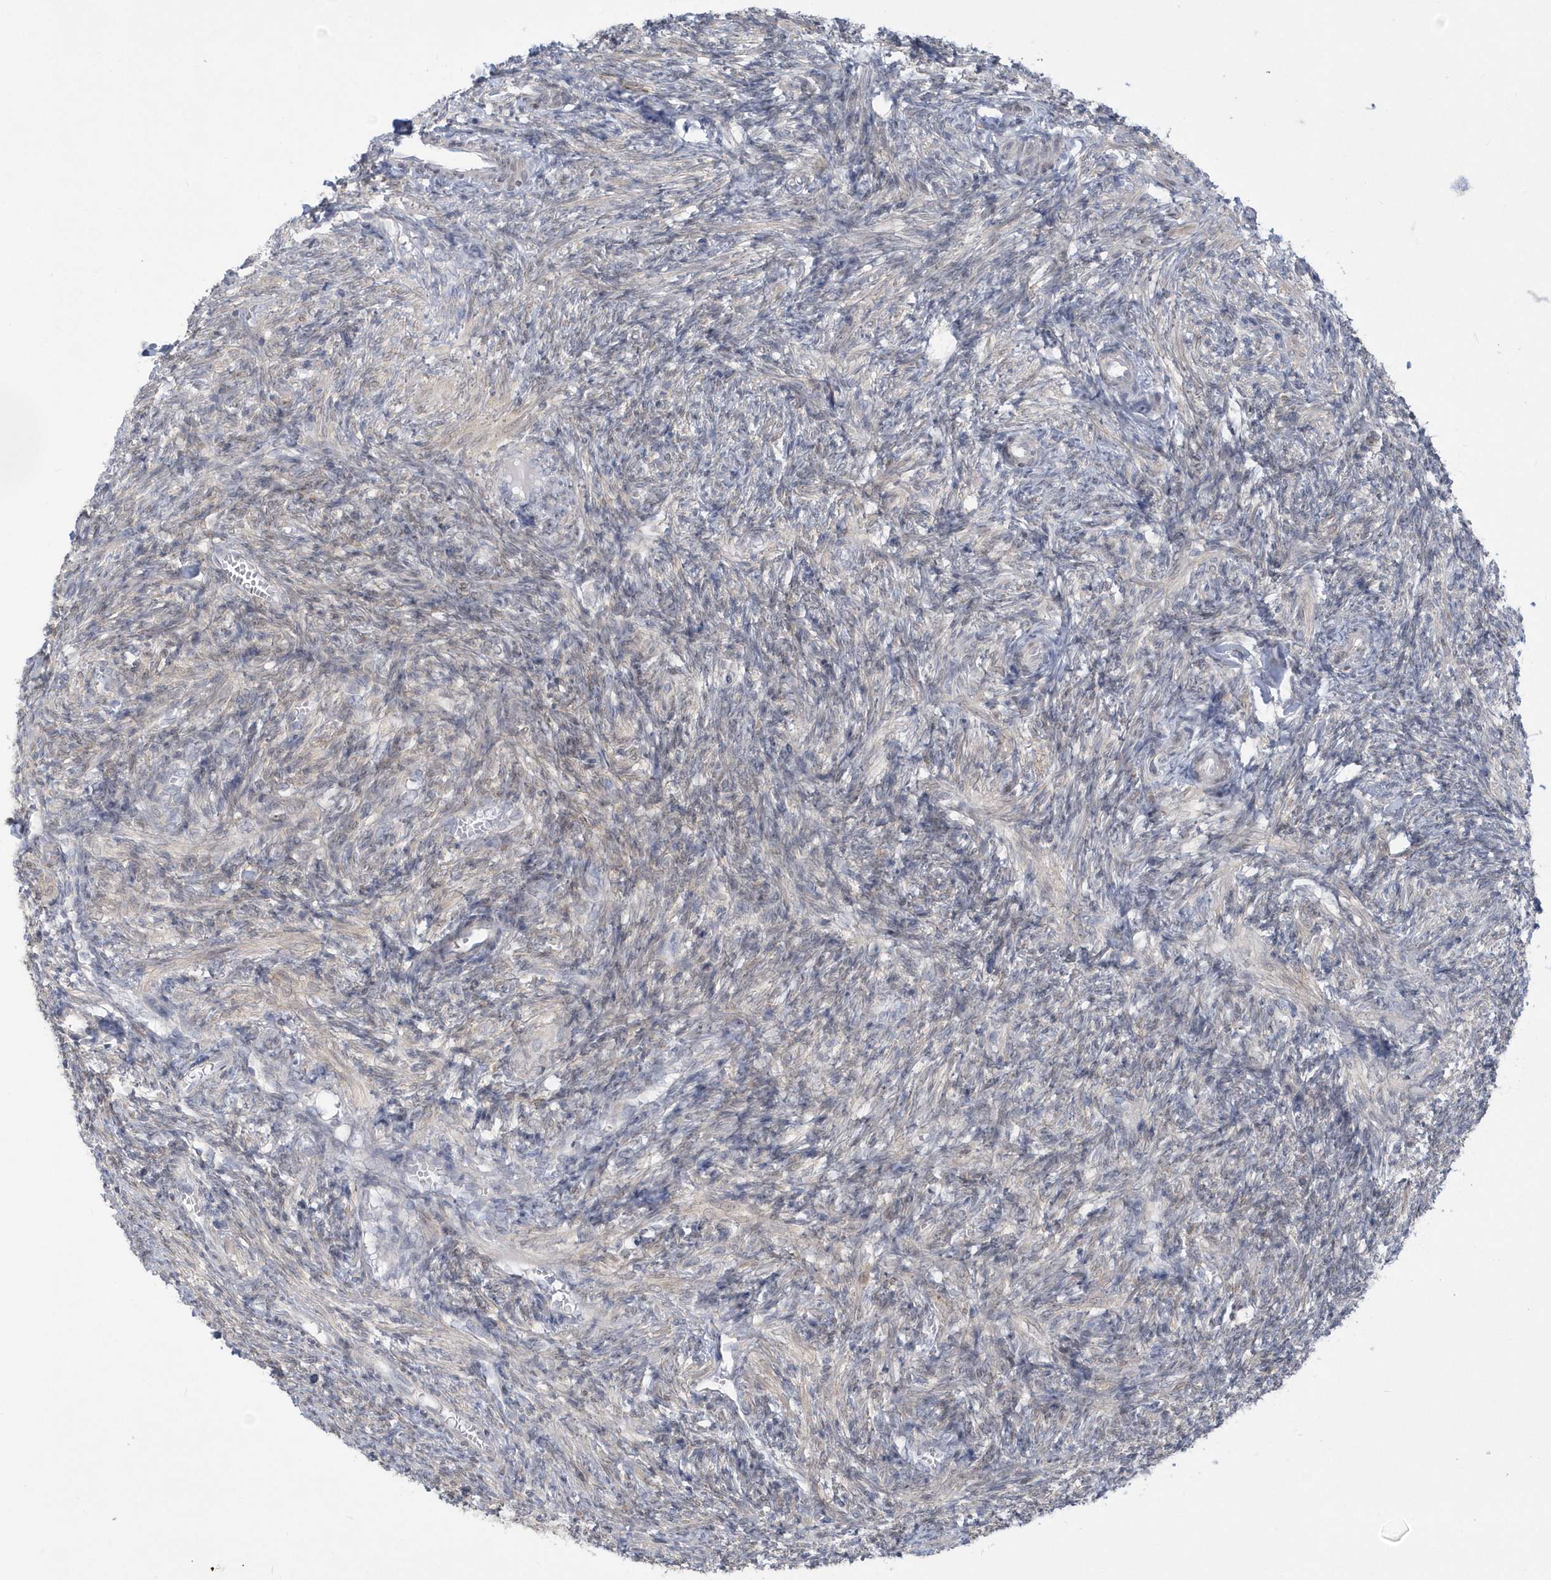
{"staining": {"intensity": "negative", "quantity": "none", "location": "none"}, "tissue": "ovary", "cell_type": "Follicle cells", "image_type": "normal", "snomed": [{"axis": "morphology", "description": "Normal tissue, NOS"}, {"axis": "topography", "description": "Ovary"}], "caption": "Immunohistochemical staining of normal ovary reveals no significant expression in follicle cells. Brightfield microscopy of immunohistochemistry stained with DAB (brown) and hematoxylin (blue), captured at high magnification.", "gene": "PCBD1", "patient": {"sex": "female", "age": 27}}